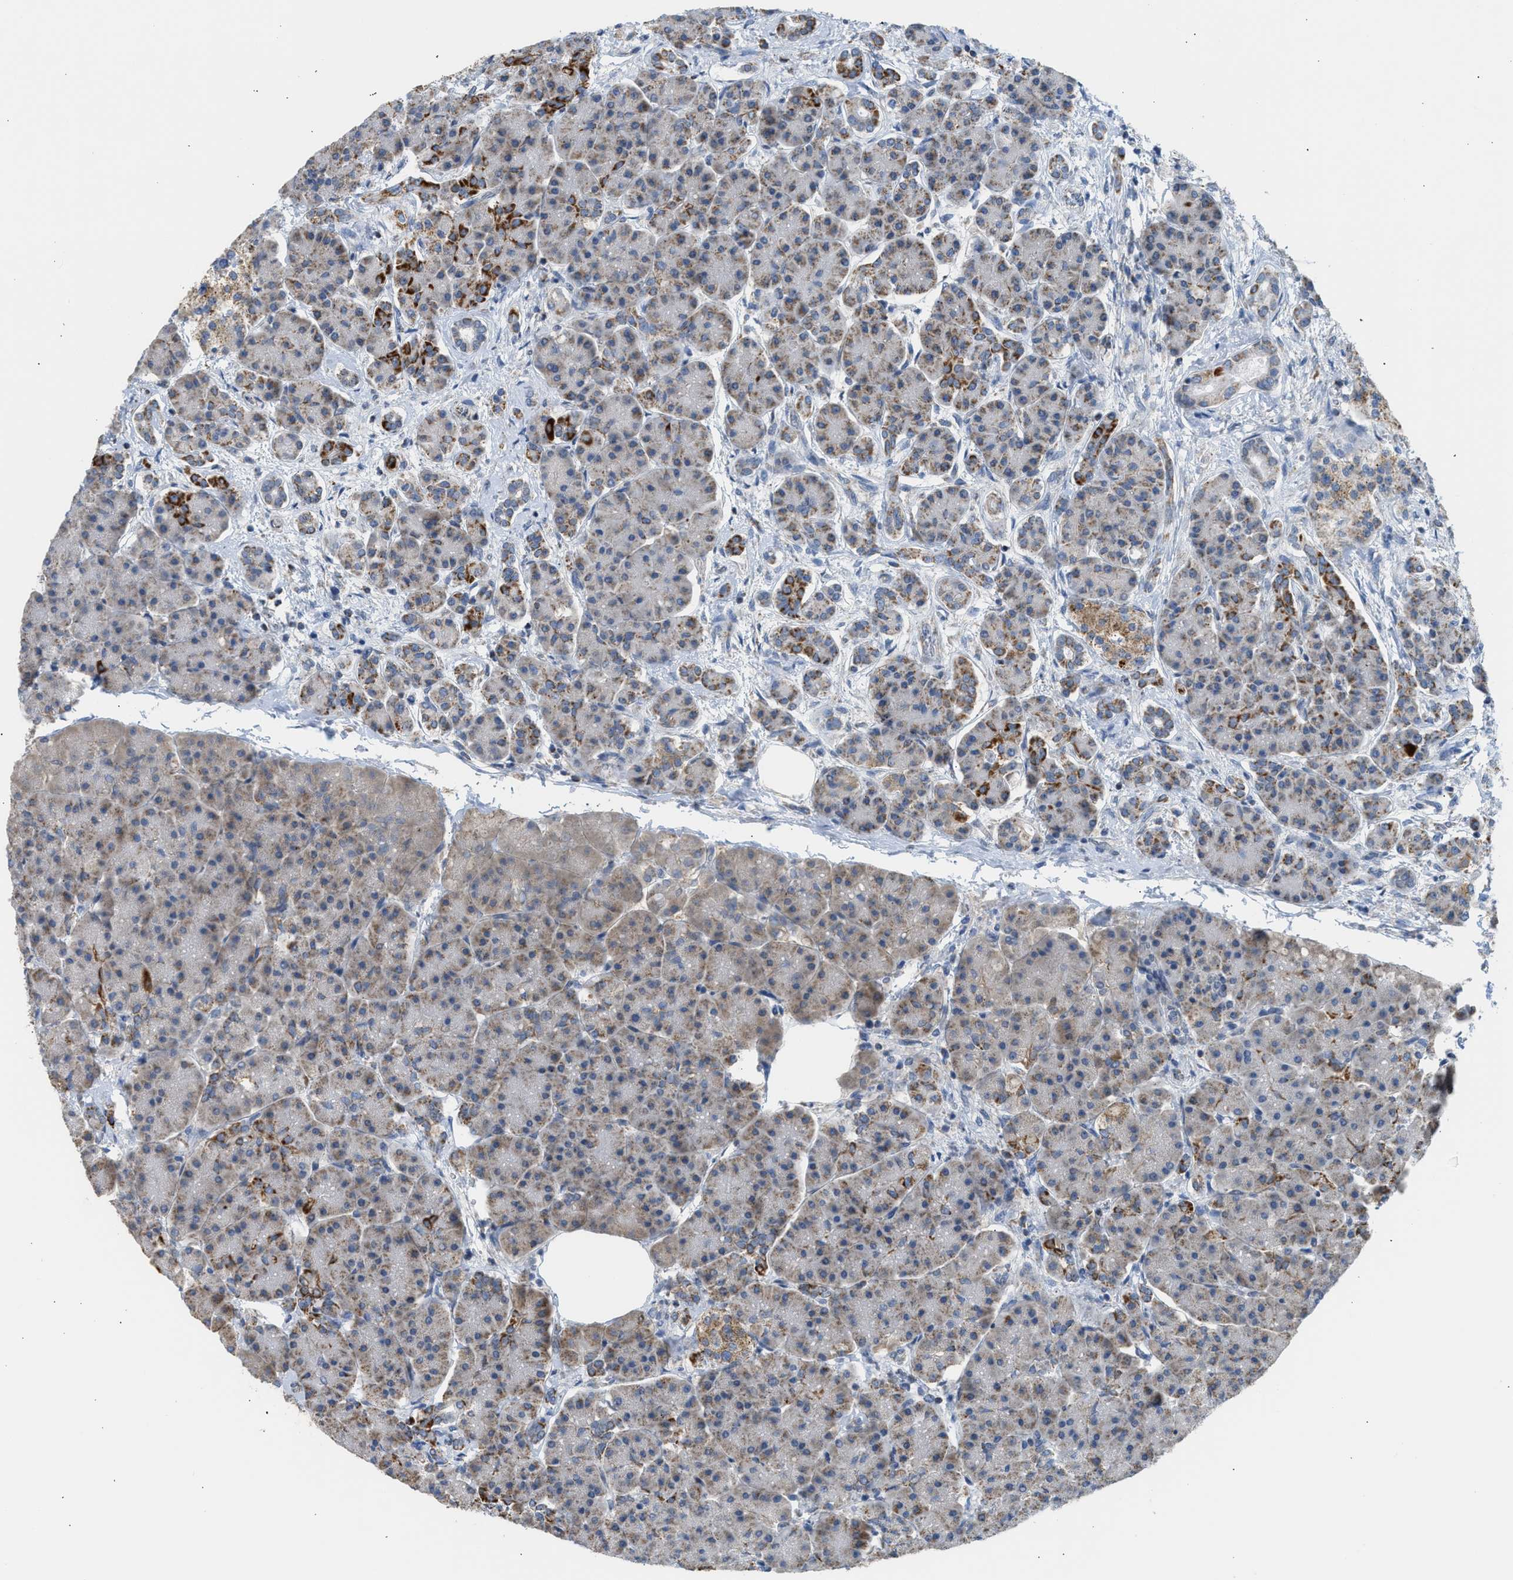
{"staining": {"intensity": "strong", "quantity": "<25%", "location": "cytoplasmic/membranous"}, "tissue": "pancreas", "cell_type": "Exocrine glandular cells", "image_type": "normal", "snomed": [{"axis": "morphology", "description": "Normal tissue, NOS"}, {"axis": "topography", "description": "Pancreas"}], "caption": "Immunohistochemistry staining of unremarkable pancreas, which reveals medium levels of strong cytoplasmic/membranous staining in about <25% of exocrine glandular cells indicating strong cytoplasmic/membranous protein staining. The staining was performed using DAB (3,3'-diaminobenzidine) (brown) for protein detection and nuclei were counterstained in hematoxylin (blue).", "gene": "GOT2", "patient": {"sex": "female", "age": 70}}